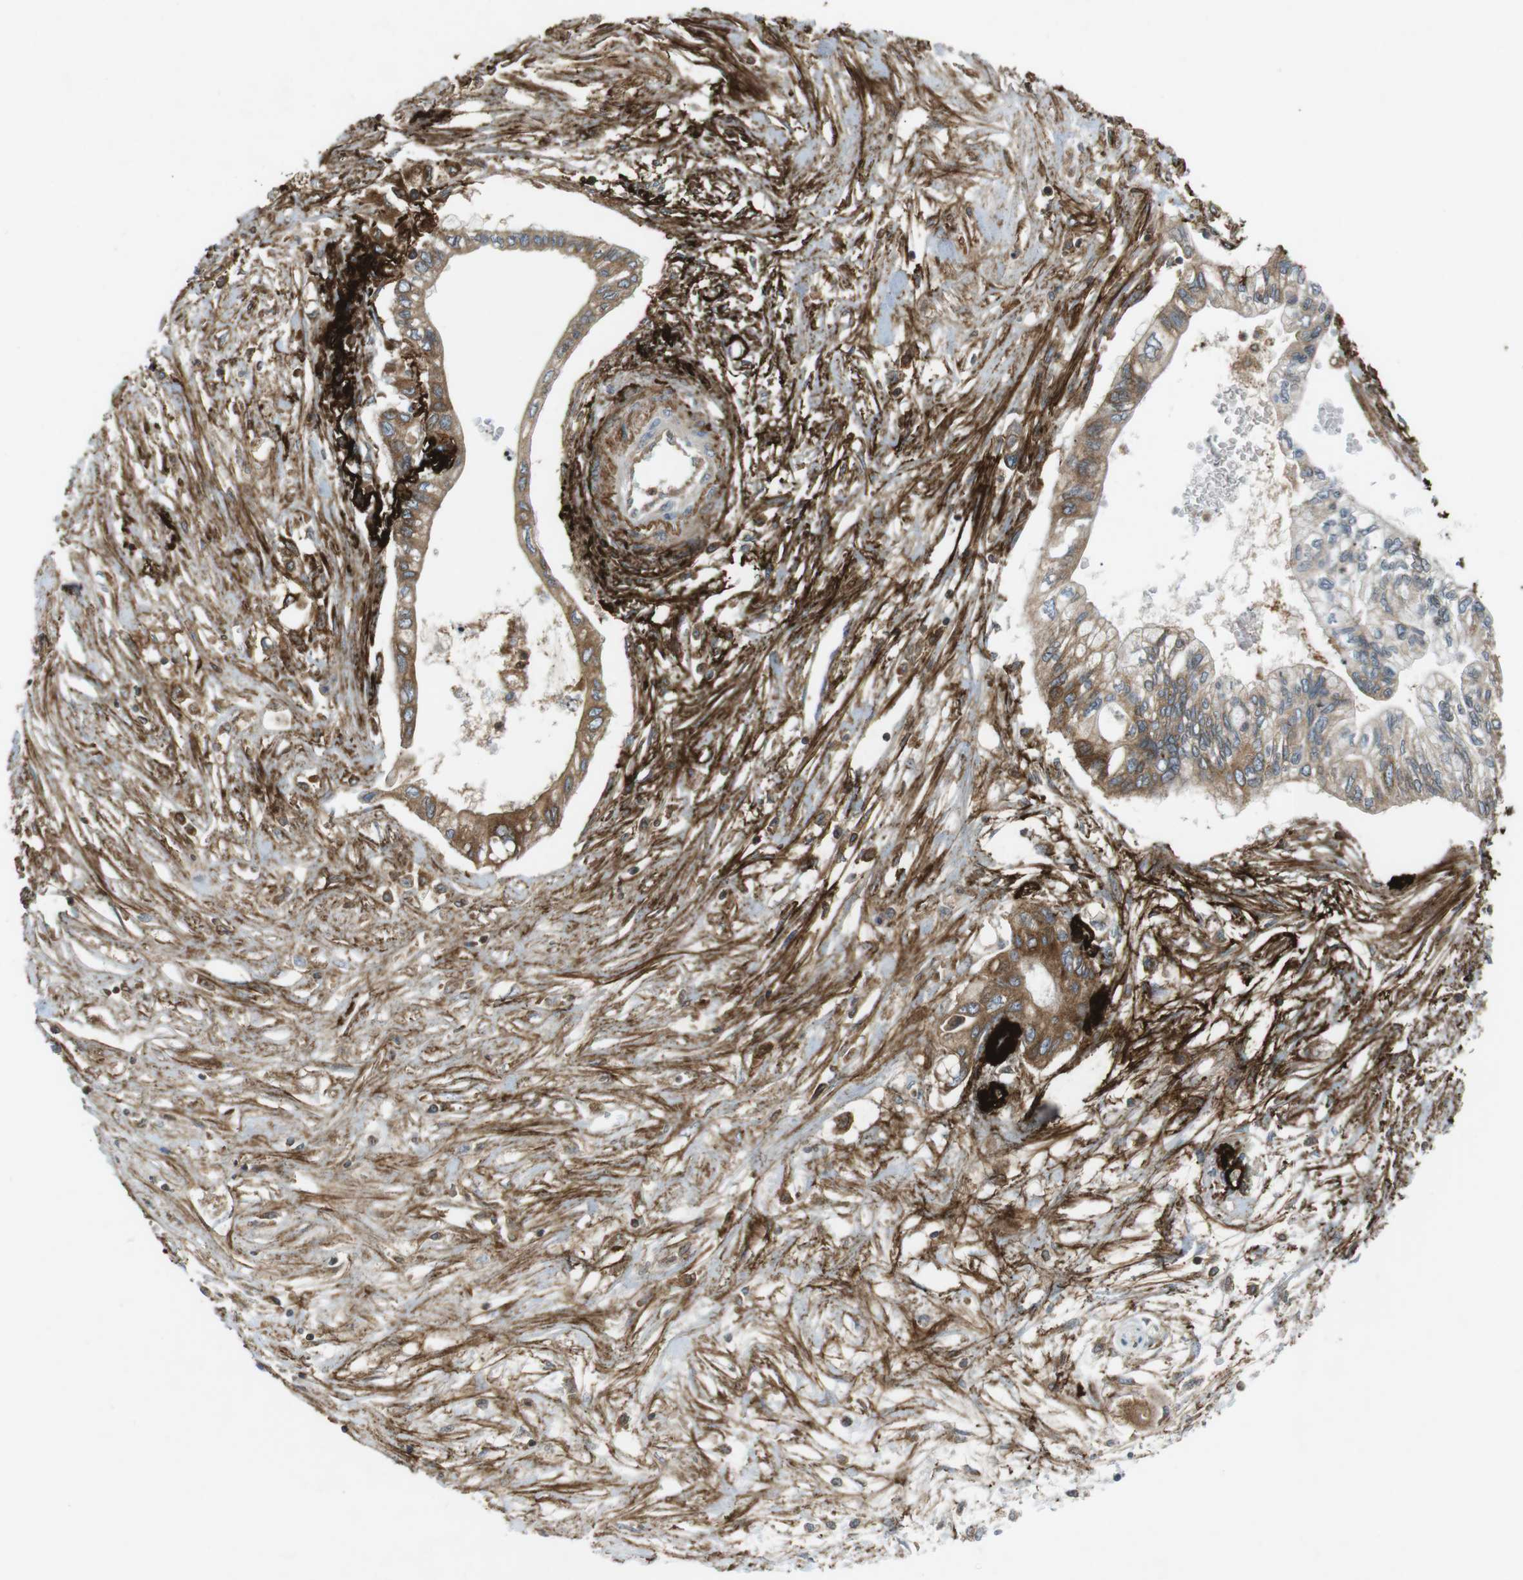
{"staining": {"intensity": "moderate", "quantity": "25%-75%", "location": "cytoplasmic/membranous"}, "tissue": "pancreatic cancer", "cell_type": "Tumor cells", "image_type": "cancer", "snomed": [{"axis": "morphology", "description": "Adenocarcinoma, NOS"}, {"axis": "topography", "description": "Pancreas"}], "caption": "Pancreatic cancer was stained to show a protein in brown. There is medium levels of moderate cytoplasmic/membranous positivity in approximately 25%-75% of tumor cells.", "gene": "FLII", "patient": {"sex": "female", "age": 77}}